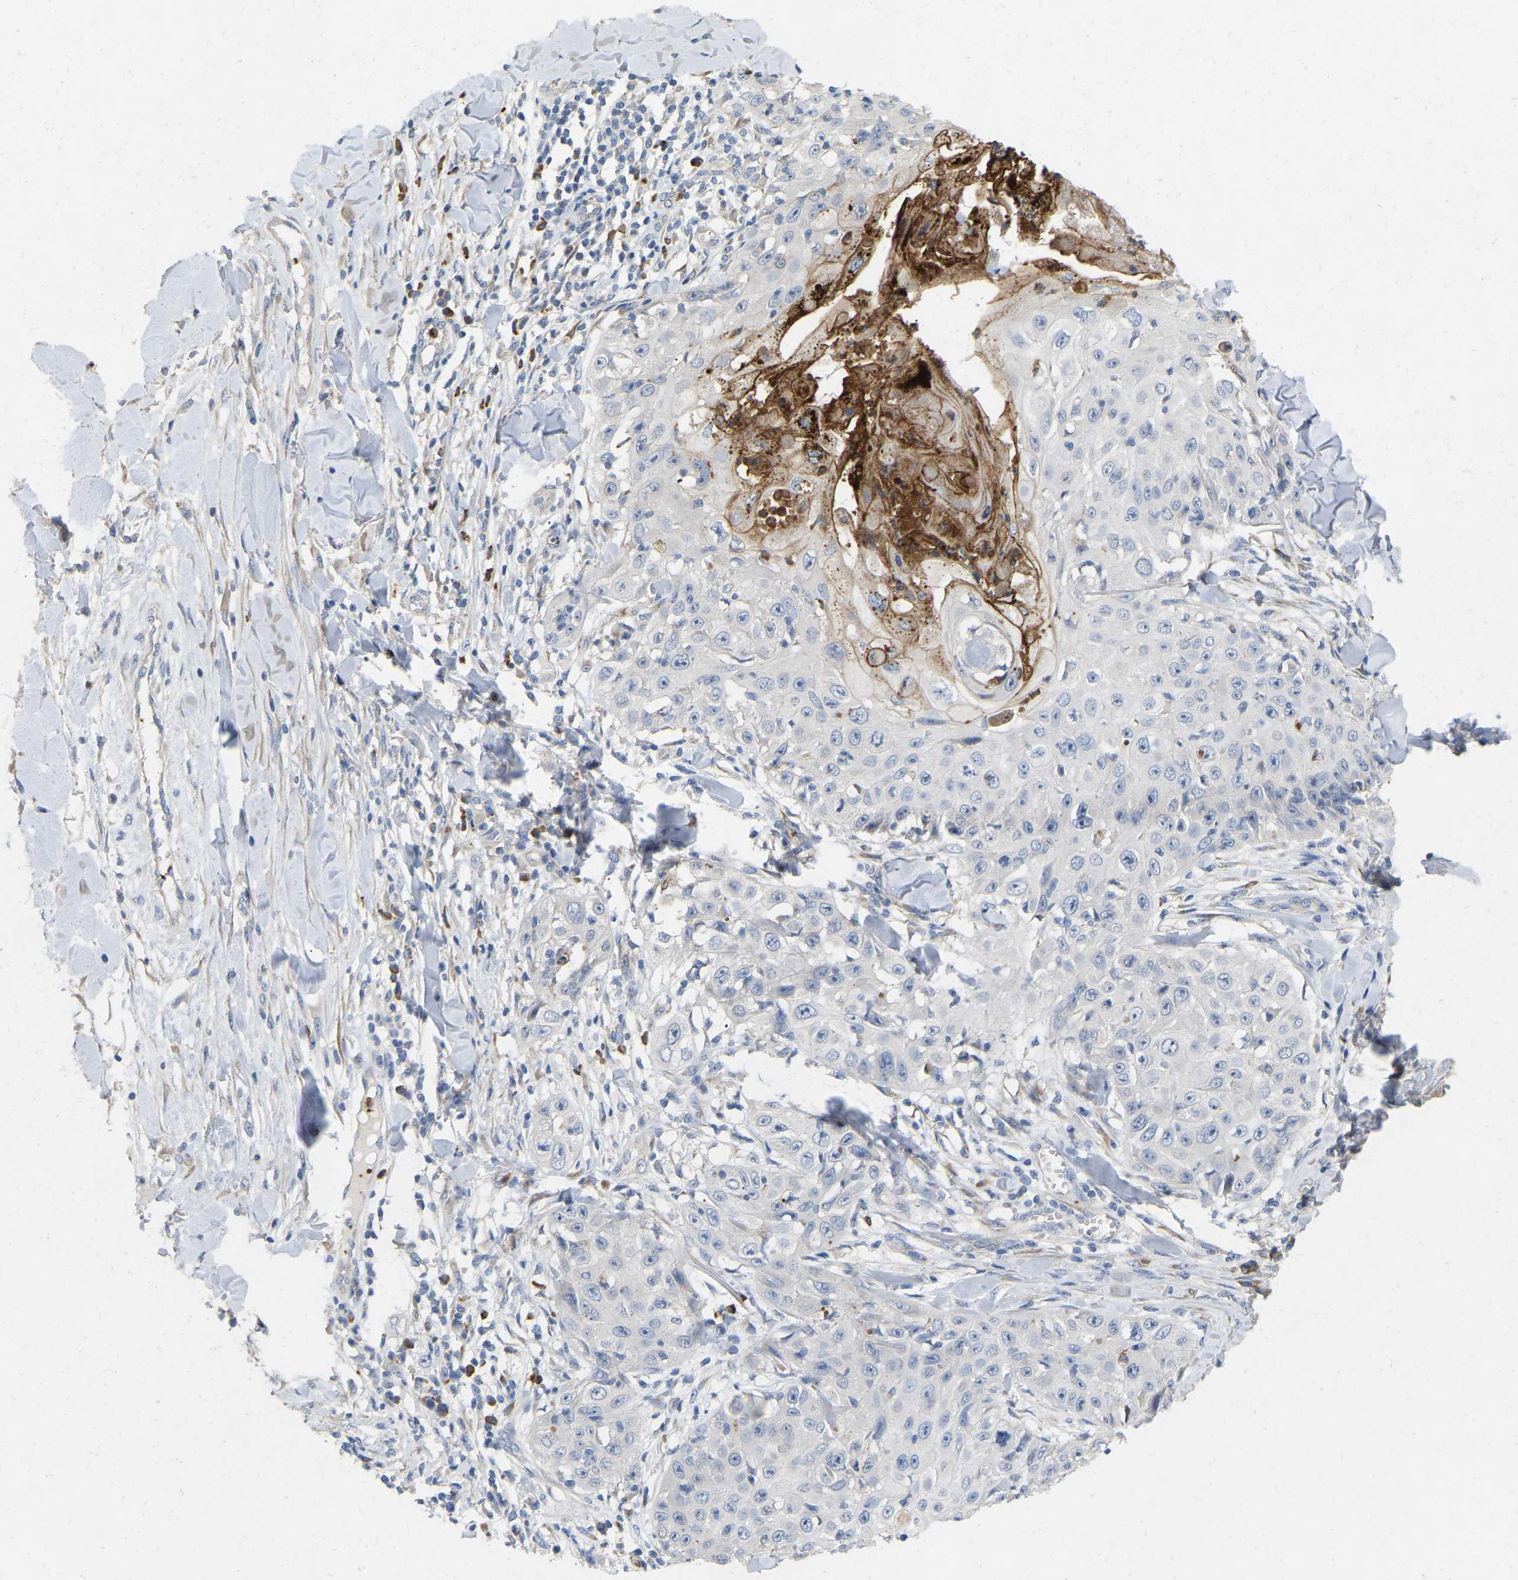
{"staining": {"intensity": "strong", "quantity": "<25%", "location": "cytoplasmic/membranous"}, "tissue": "skin cancer", "cell_type": "Tumor cells", "image_type": "cancer", "snomed": [{"axis": "morphology", "description": "Squamous cell carcinoma, NOS"}, {"axis": "topography", "description": "Skin"}], "caption": "IHC micrograph of neoplastic tissue: human skin cancer (squamous cell carcinoma) stained using immunohistochemistry exhibits medium levels of strong protein expression localized specifically in the cytoplasmic/membranous of tumor cells, appearing as a cytoplasmic/membranous brown color.", "gene": "RHEB", "patient": {"sex": "male", "age": 86}}